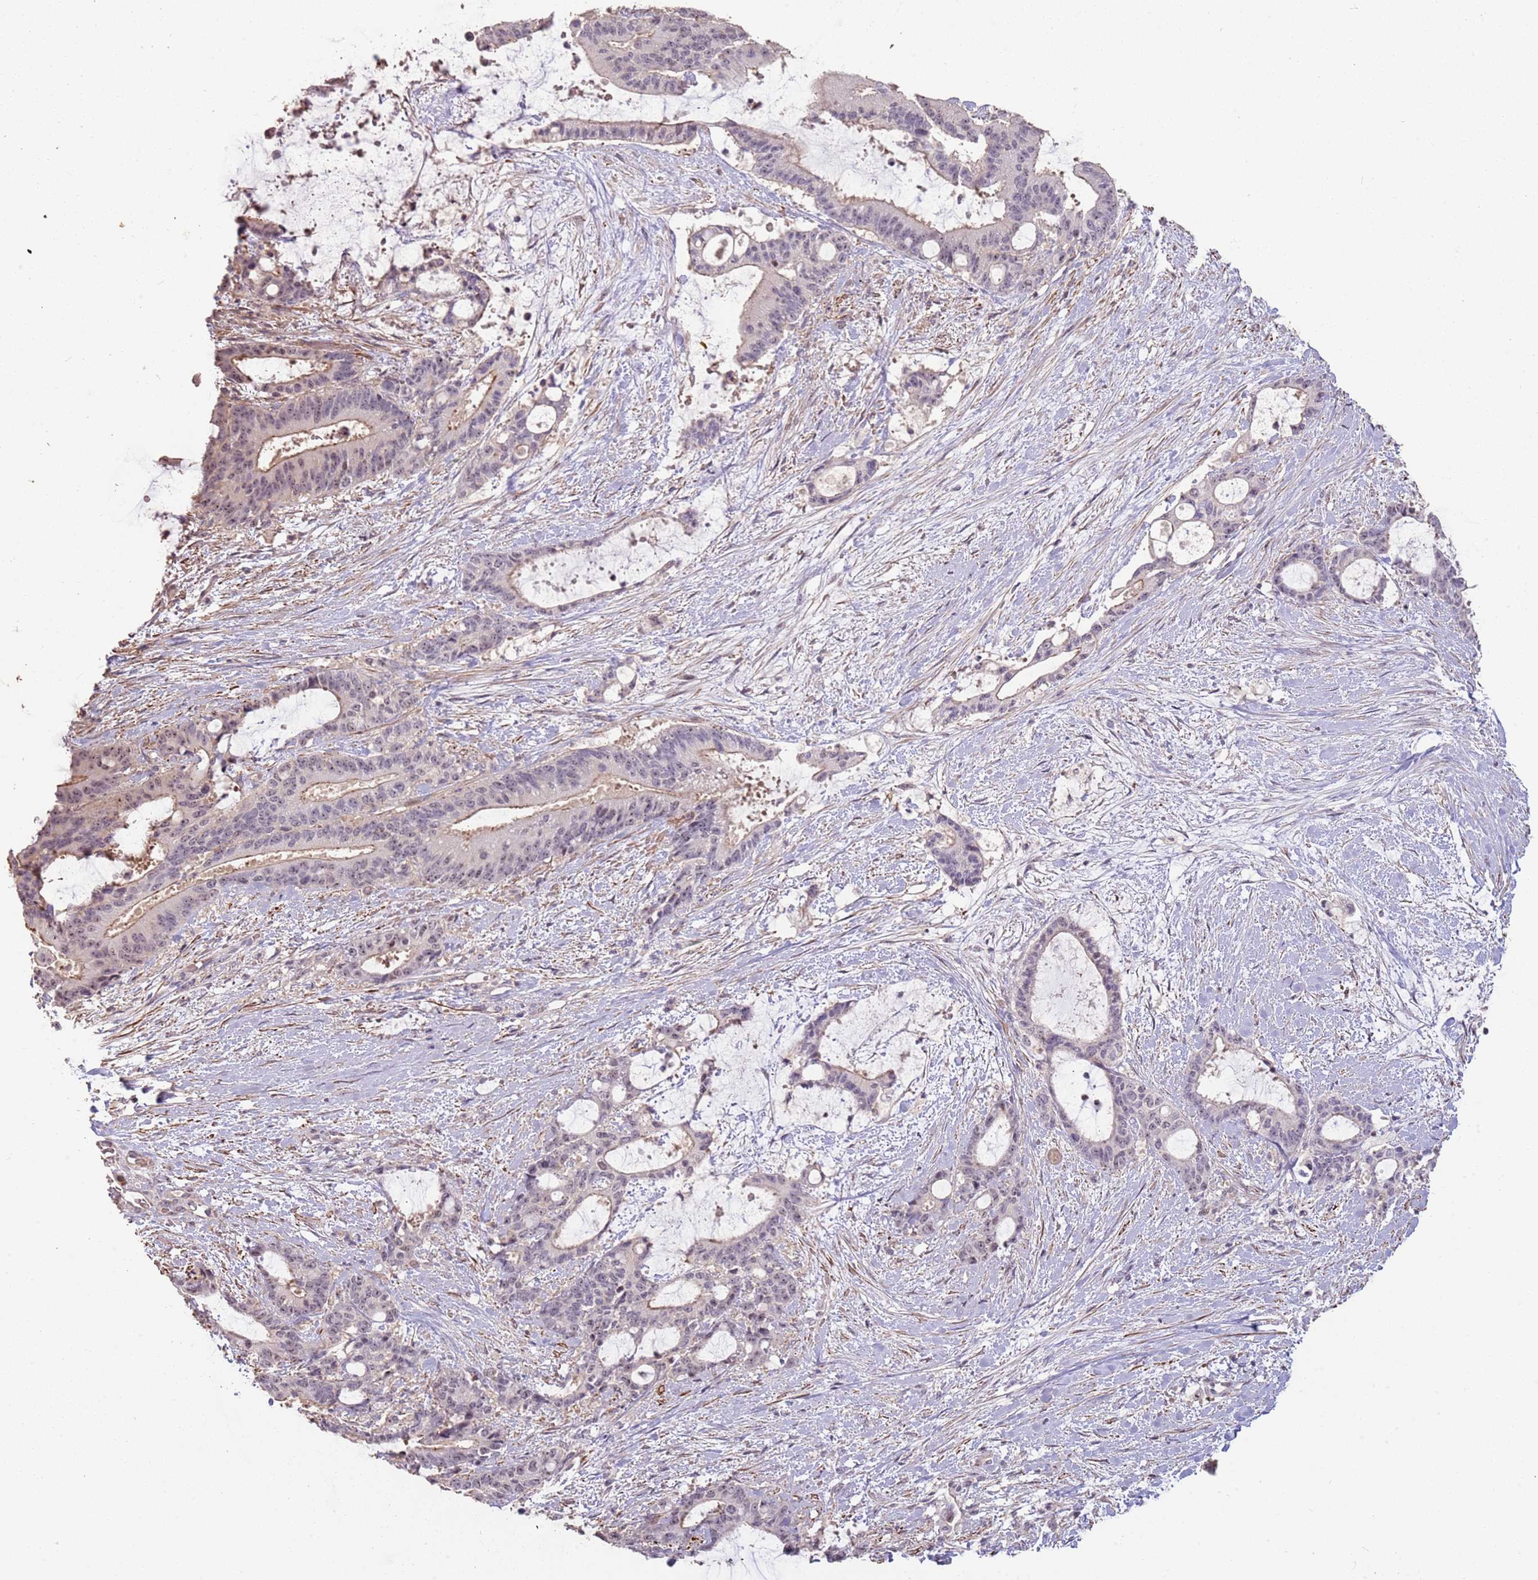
{"staining": {"intensity": "weak", "quantity": "<25%", "location": "nuclear"}, "tissue": "liver cancer", "cell_type": "Tumor cells", "image_type": "cancer", "snomed": [{"axis": "morphology", "description": "Normal tissue, NOS"}, {"axis": "morphology", "description": "Cholangiocarcinoma"}, {"axis": "topography", "description": "Liver"}, {"axis": "topography", "description": "Peripheral nerve tissue"}], "caption": "A histopathology image of human liver cholangiocarcinoma is negative for staining in tumor cells.", "gene": "ADTRP", "patient": {"sex": "female", "age": 73}}